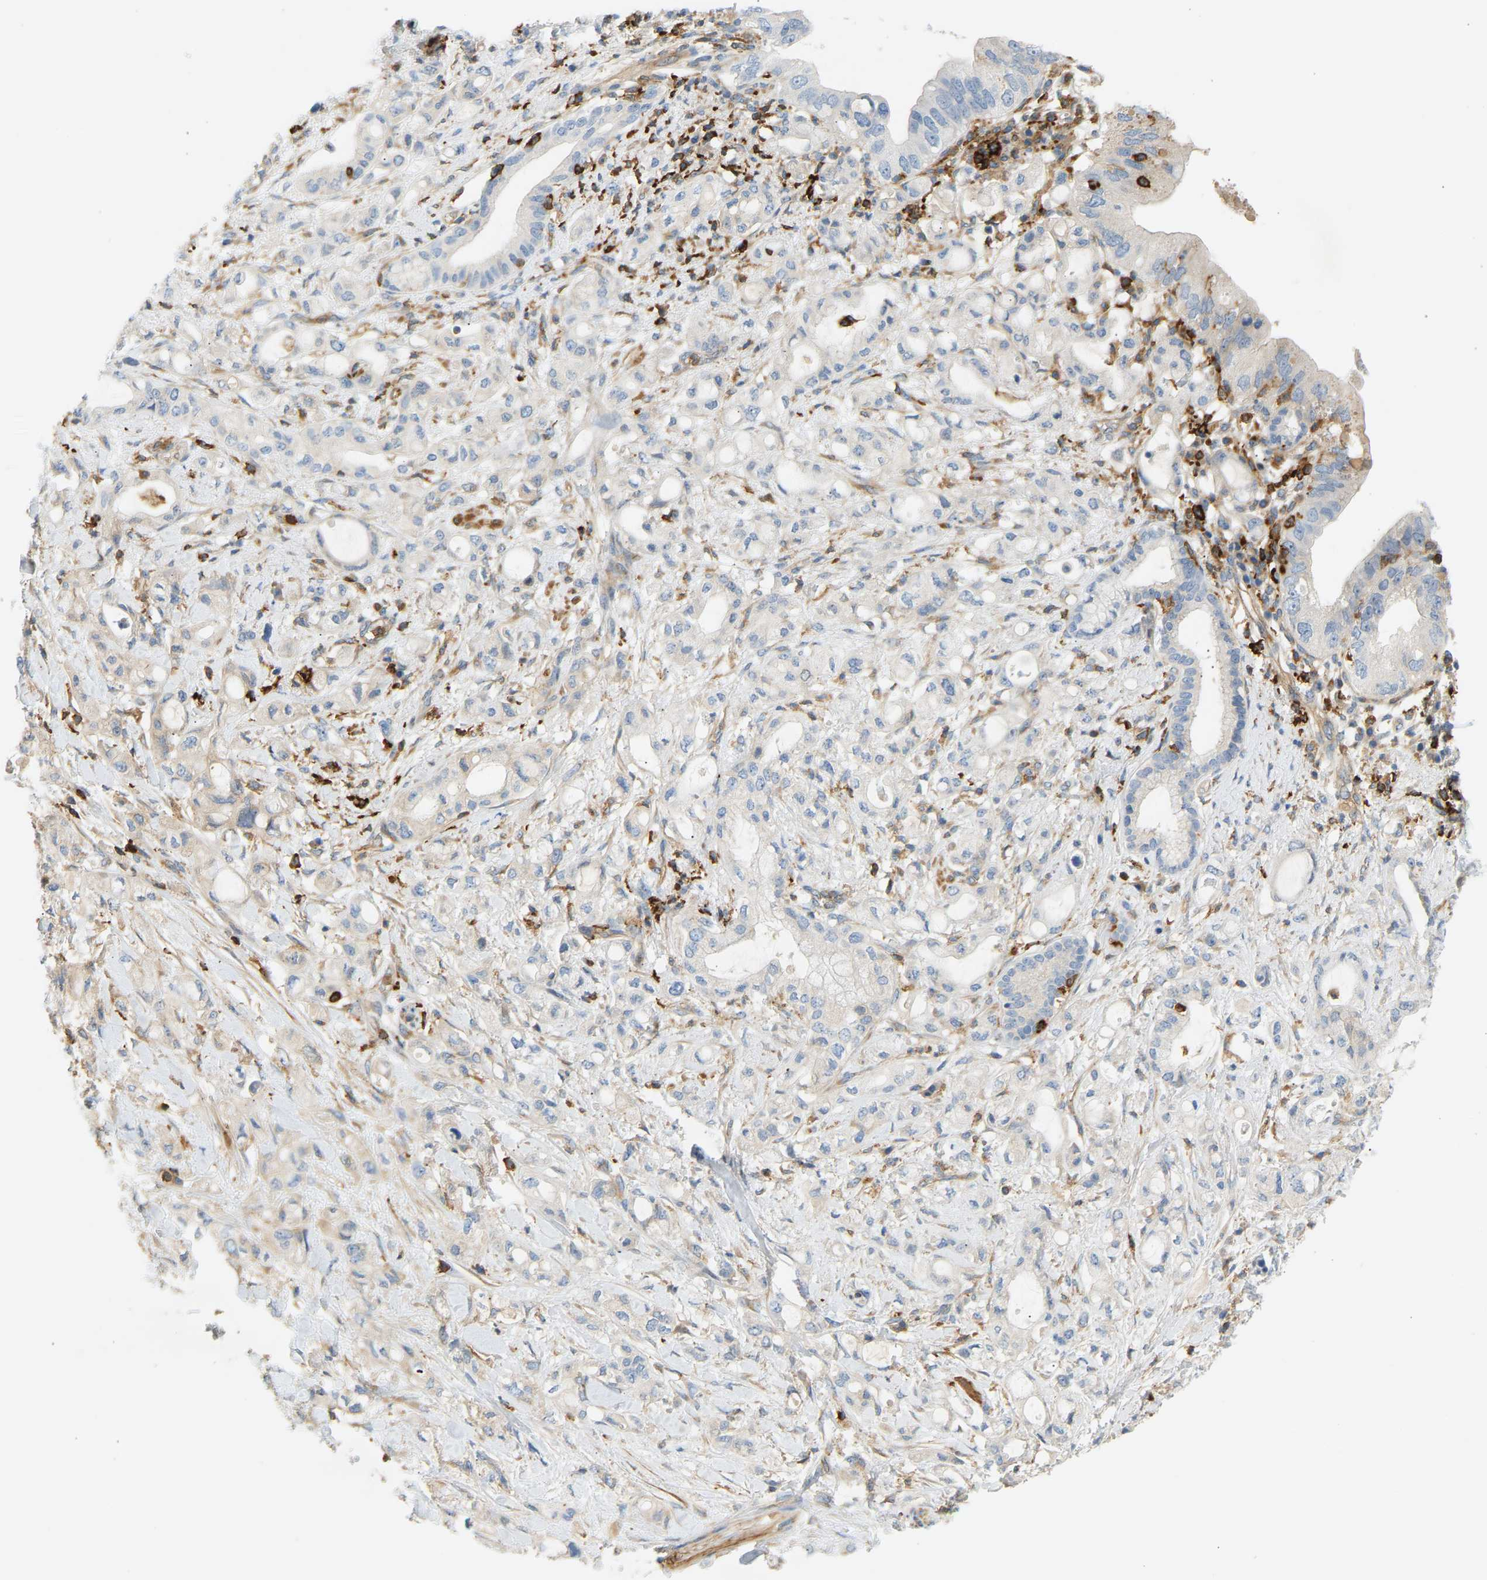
{"staining": {"intensity": "negative", "quantity": "none", "location": "none"}, "tissue": "pancreatic cancer", "cell_type": "Tumor cells", "image_type": "cancer", "snomed": [{"axis": "morphology", "description": "Adenocarcinoma, NOS"}, {"axis": "topography", "description": "Pancreas"}], "caption": "Adenocarcinoma (pancreatic) was stained to show a protein in brown. There is no significant staining in tumor cells. (DAB (3,3'-diaminobenzidine) immunohistochemistry, high magnification).", "gene": "FNBP1", "patient": {"sex": "female", "age": 56}}